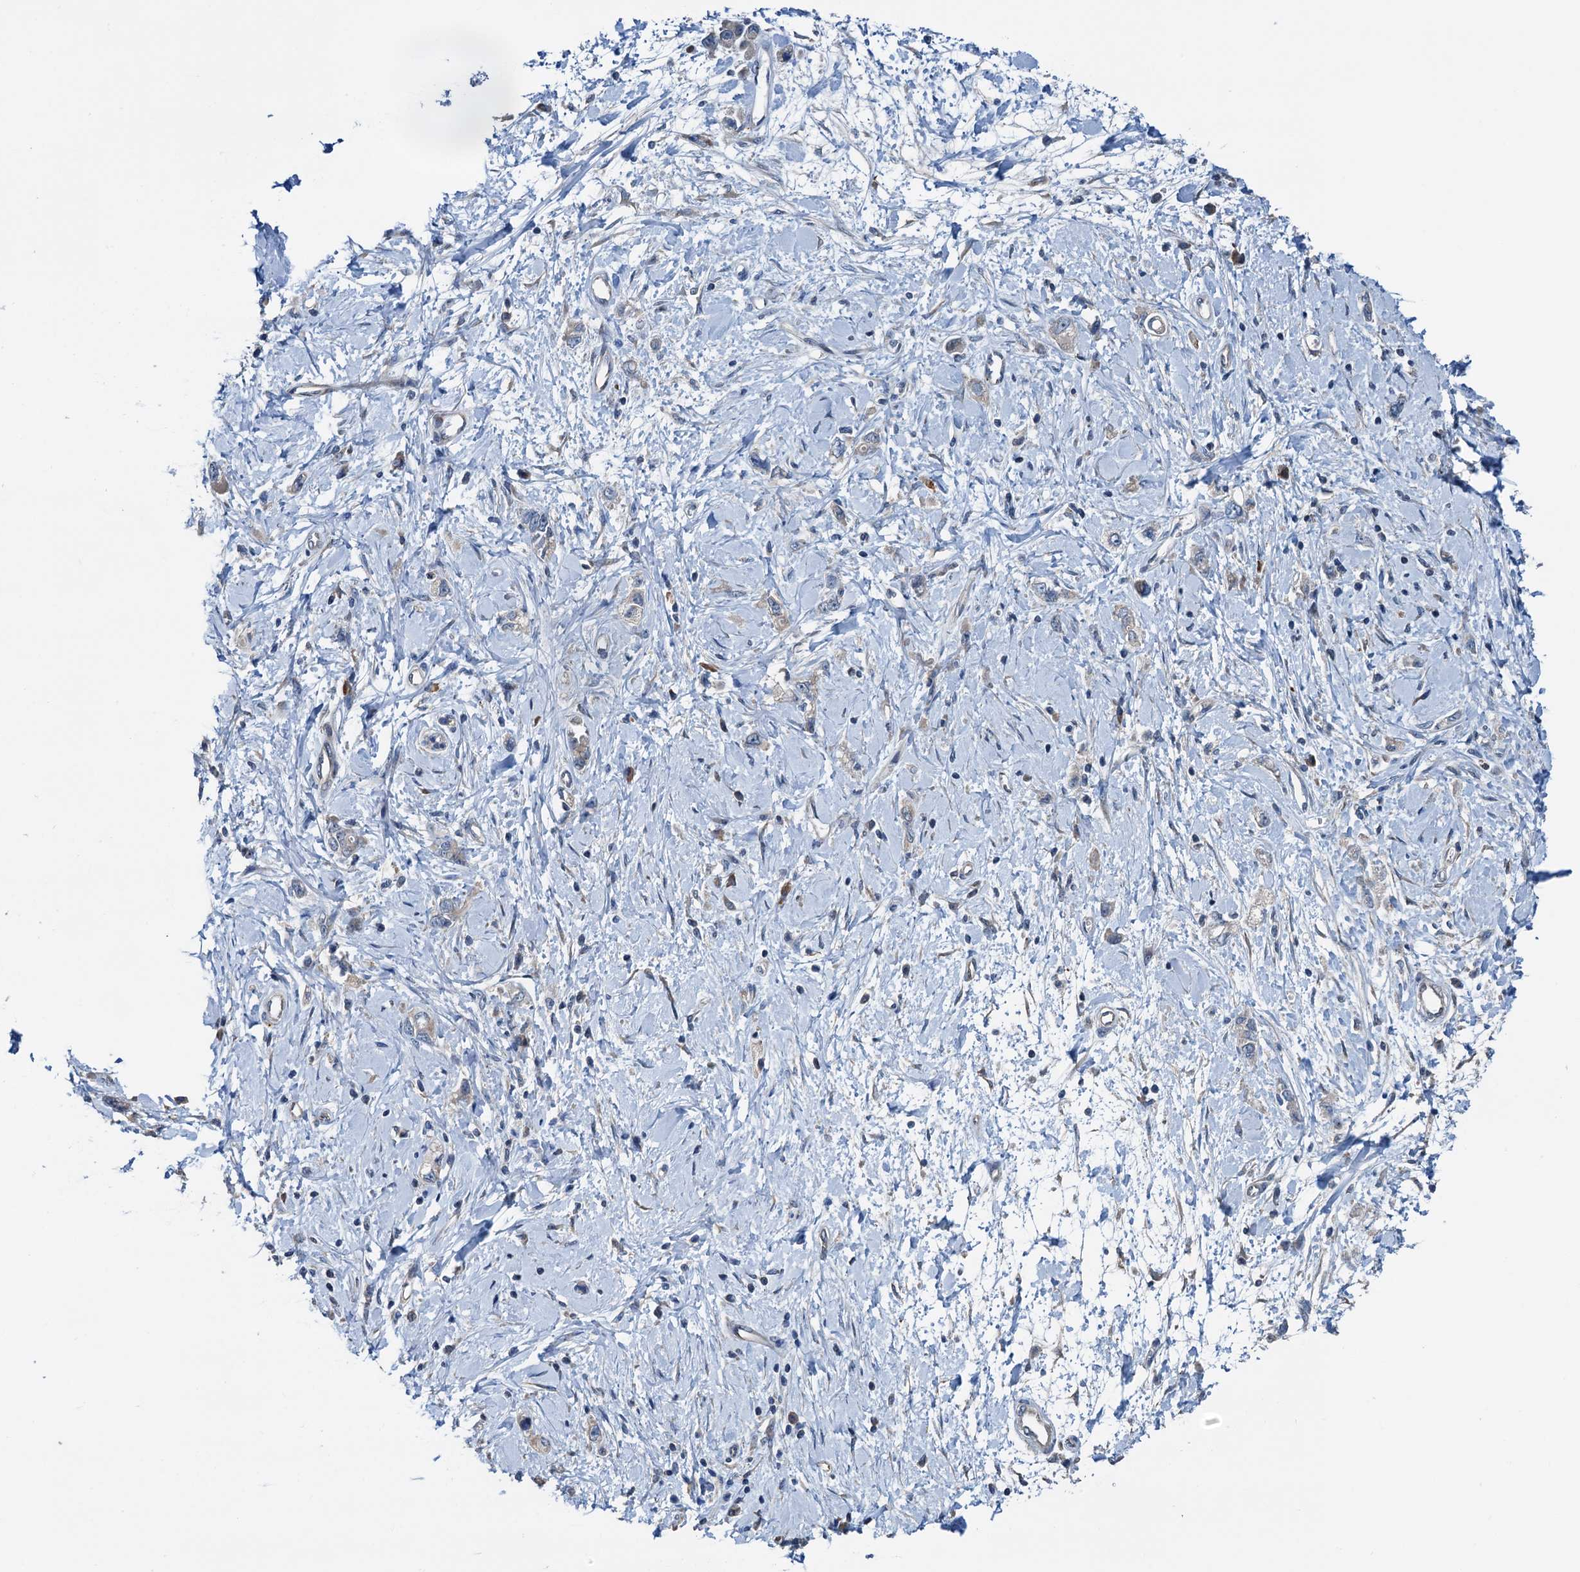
{"staining": {"intensity": "weak", "quantity": "25%-75%", "location": "cytoplasmic/membranous"}, "tissue": "stomach cancer", "cell_type": "Tumor cells", "image_type": "cancer", "snomed": [{"axis": "morphology", "description": "Adenocarcinoma, NOS"}, {"axis": "topography", "description": "Stomach"}], "caption": "Tumor cells exhibit low levels of weak cytoplasmic/membranous positivity in approximately 25%-75% of cells in stomach adenocarcinoma.", "gene": "ELAC1", "patient": {"sex": "female", "age": 76}}